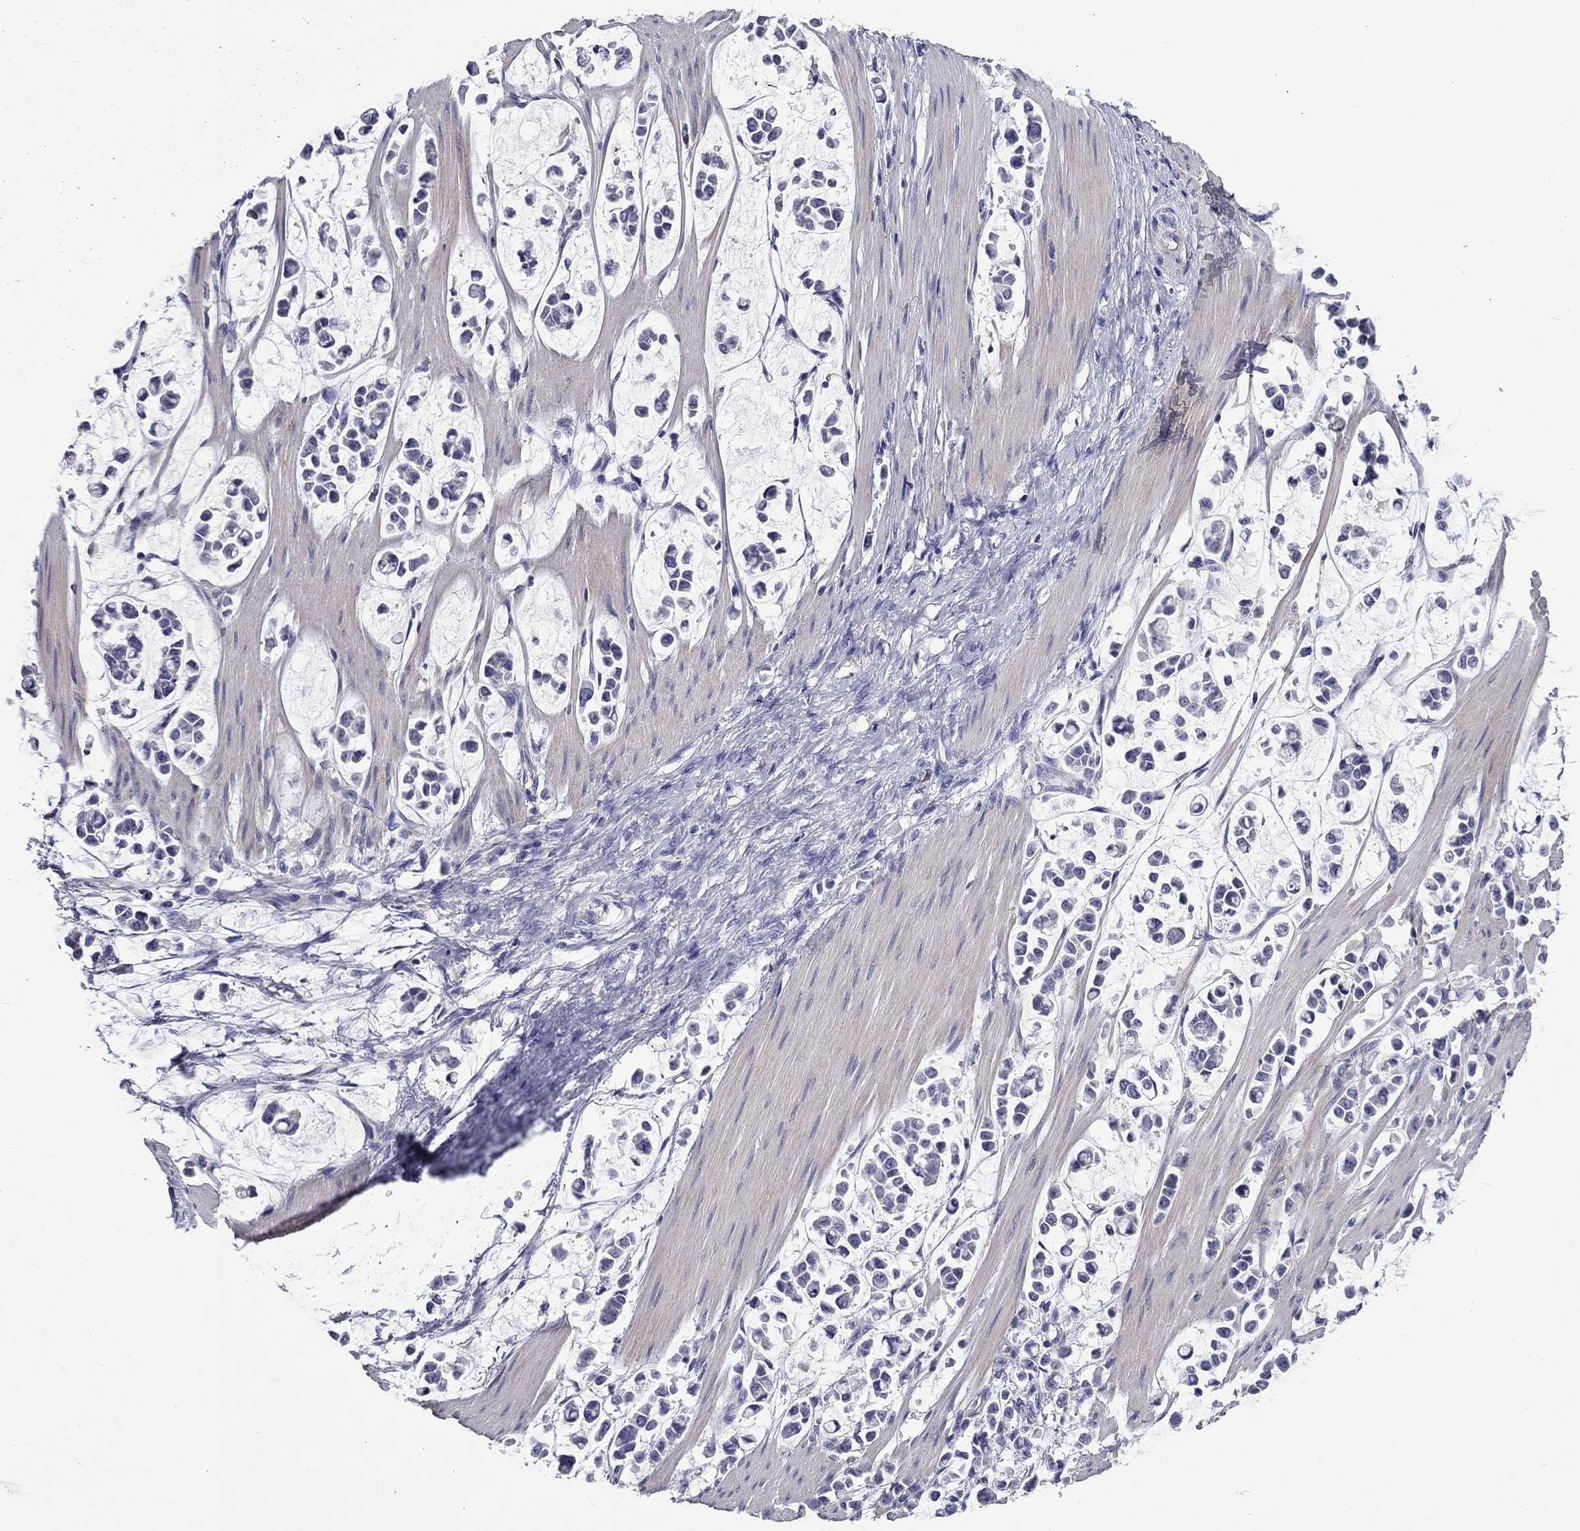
{"staining": {"intensity": "negative", "quantity": "none", "location": "none"}, "tissue": "stomach cancer", "cell_type": "Tumor cells", "image_type": "cancer", "snomed": [{"axis": "morphology", "description": "Adenocarcinoma, NOS"}, {"axis": "topography", "description": "Stomach"}], "caption": "Immunohistochemistry (IHC) histopathology image of neoplastic tissue: human stomach adenocarcinoma stained with DAB displays no significant protein staining in tumor cells. (DAB (3,3'-diaminobenzidine) immunohistochemistry, high magnification).", "gene": "CNDP1", "patient": {"sex": "male", "age": 82}}